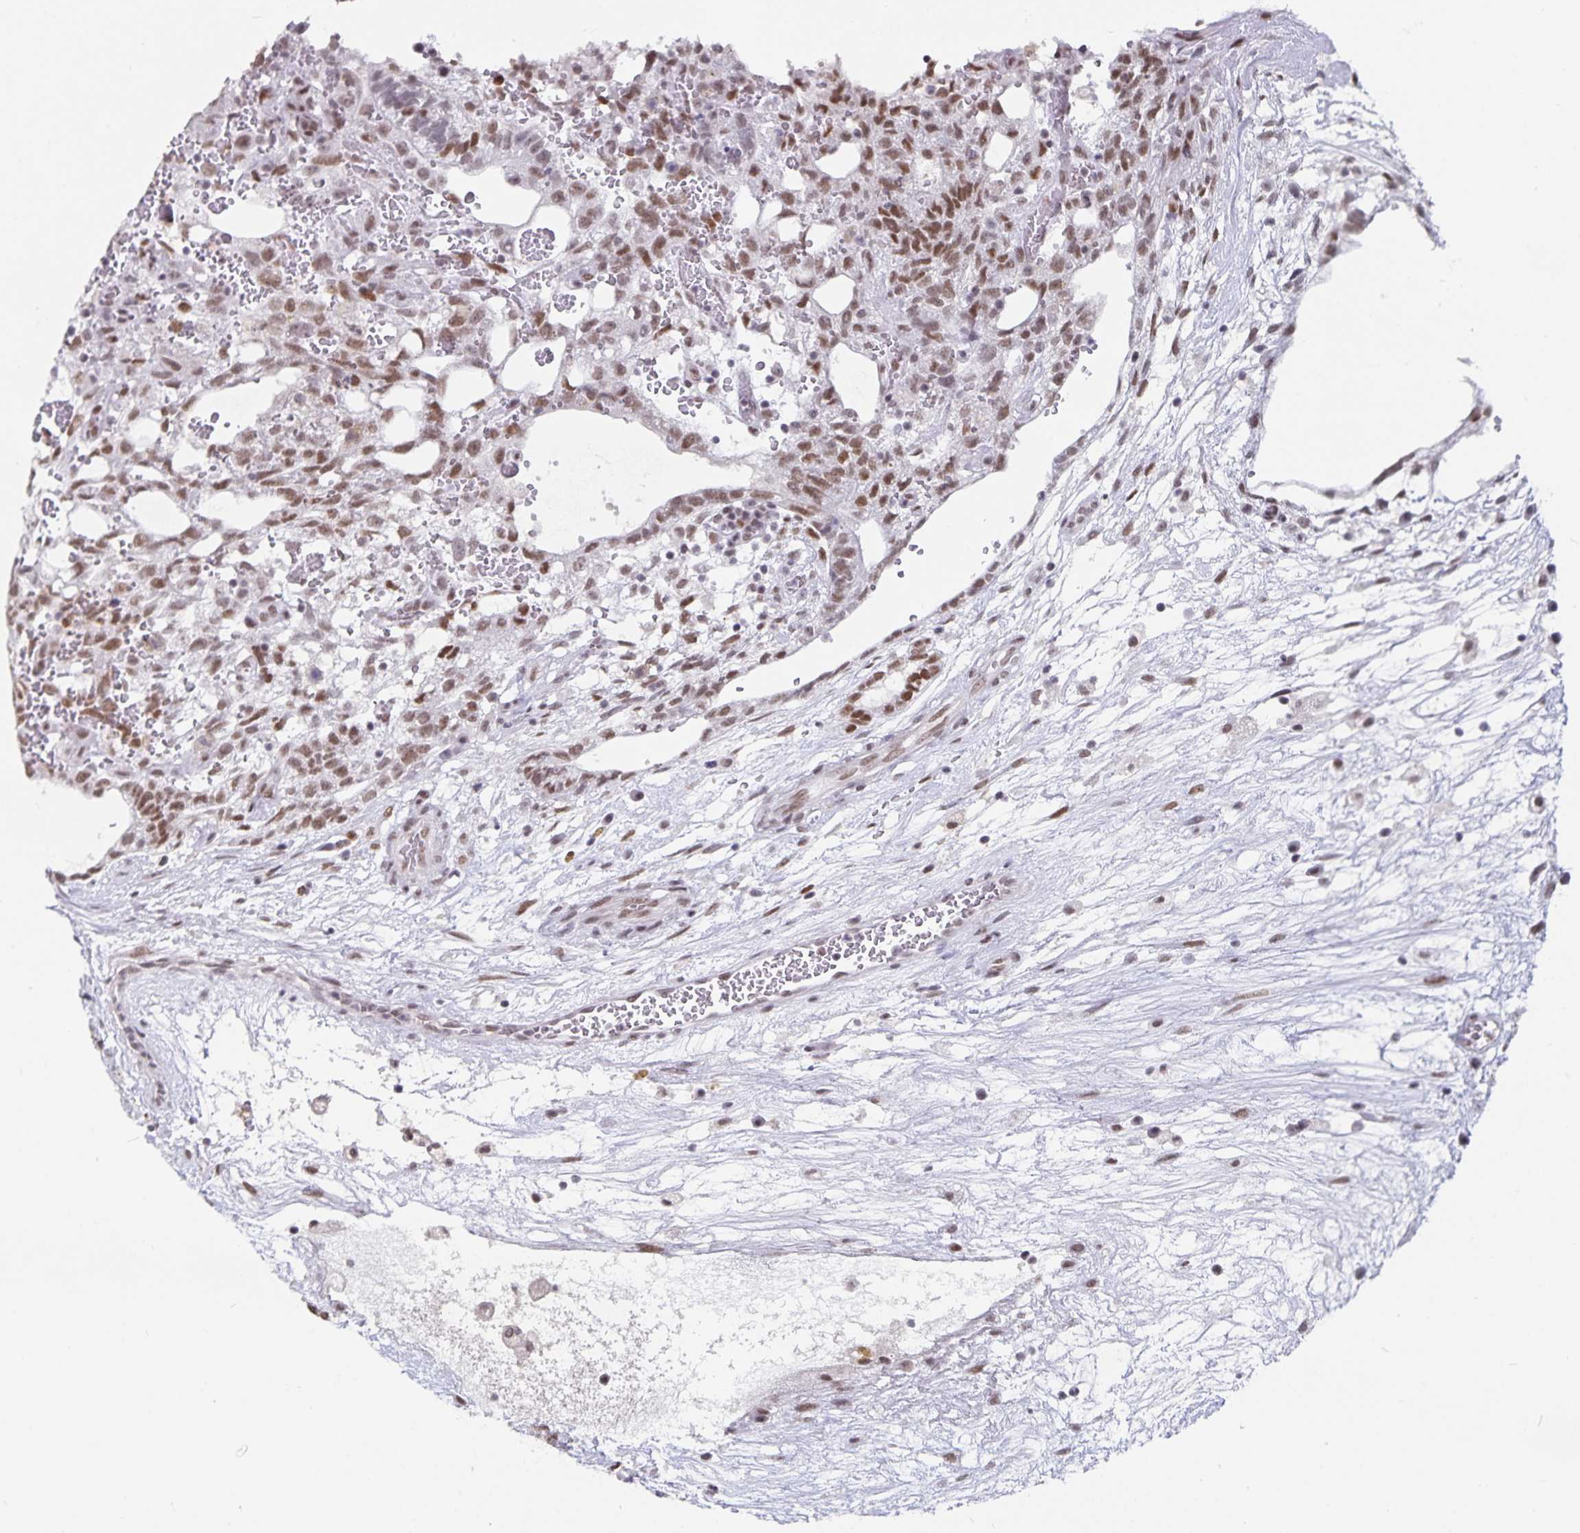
{"staining": {"intensity": "moderate", "quantity": ">75%", "location": "nuclear"}, "tissue": "testis cancer", "cell_type": "Tumor cells", "image_type": "cancer", "snomed": [{"axis": "morphology", "description": "Normal tissue, NOS"}, {"axis": "morphology", "description": "Carcinoma, Embryonal, NOS"}, {"axis": "topography", "description": "Testis"}], "caption": "Immunohistochemistry (DAB (3,3'-diaminobenzidine)) staining of testis cancer exhibits moderate nuclear protein positivity in approximately >75% of tumor cells.", "gene": "PBX2", "patient": {"sex": "male", "age": 32}}